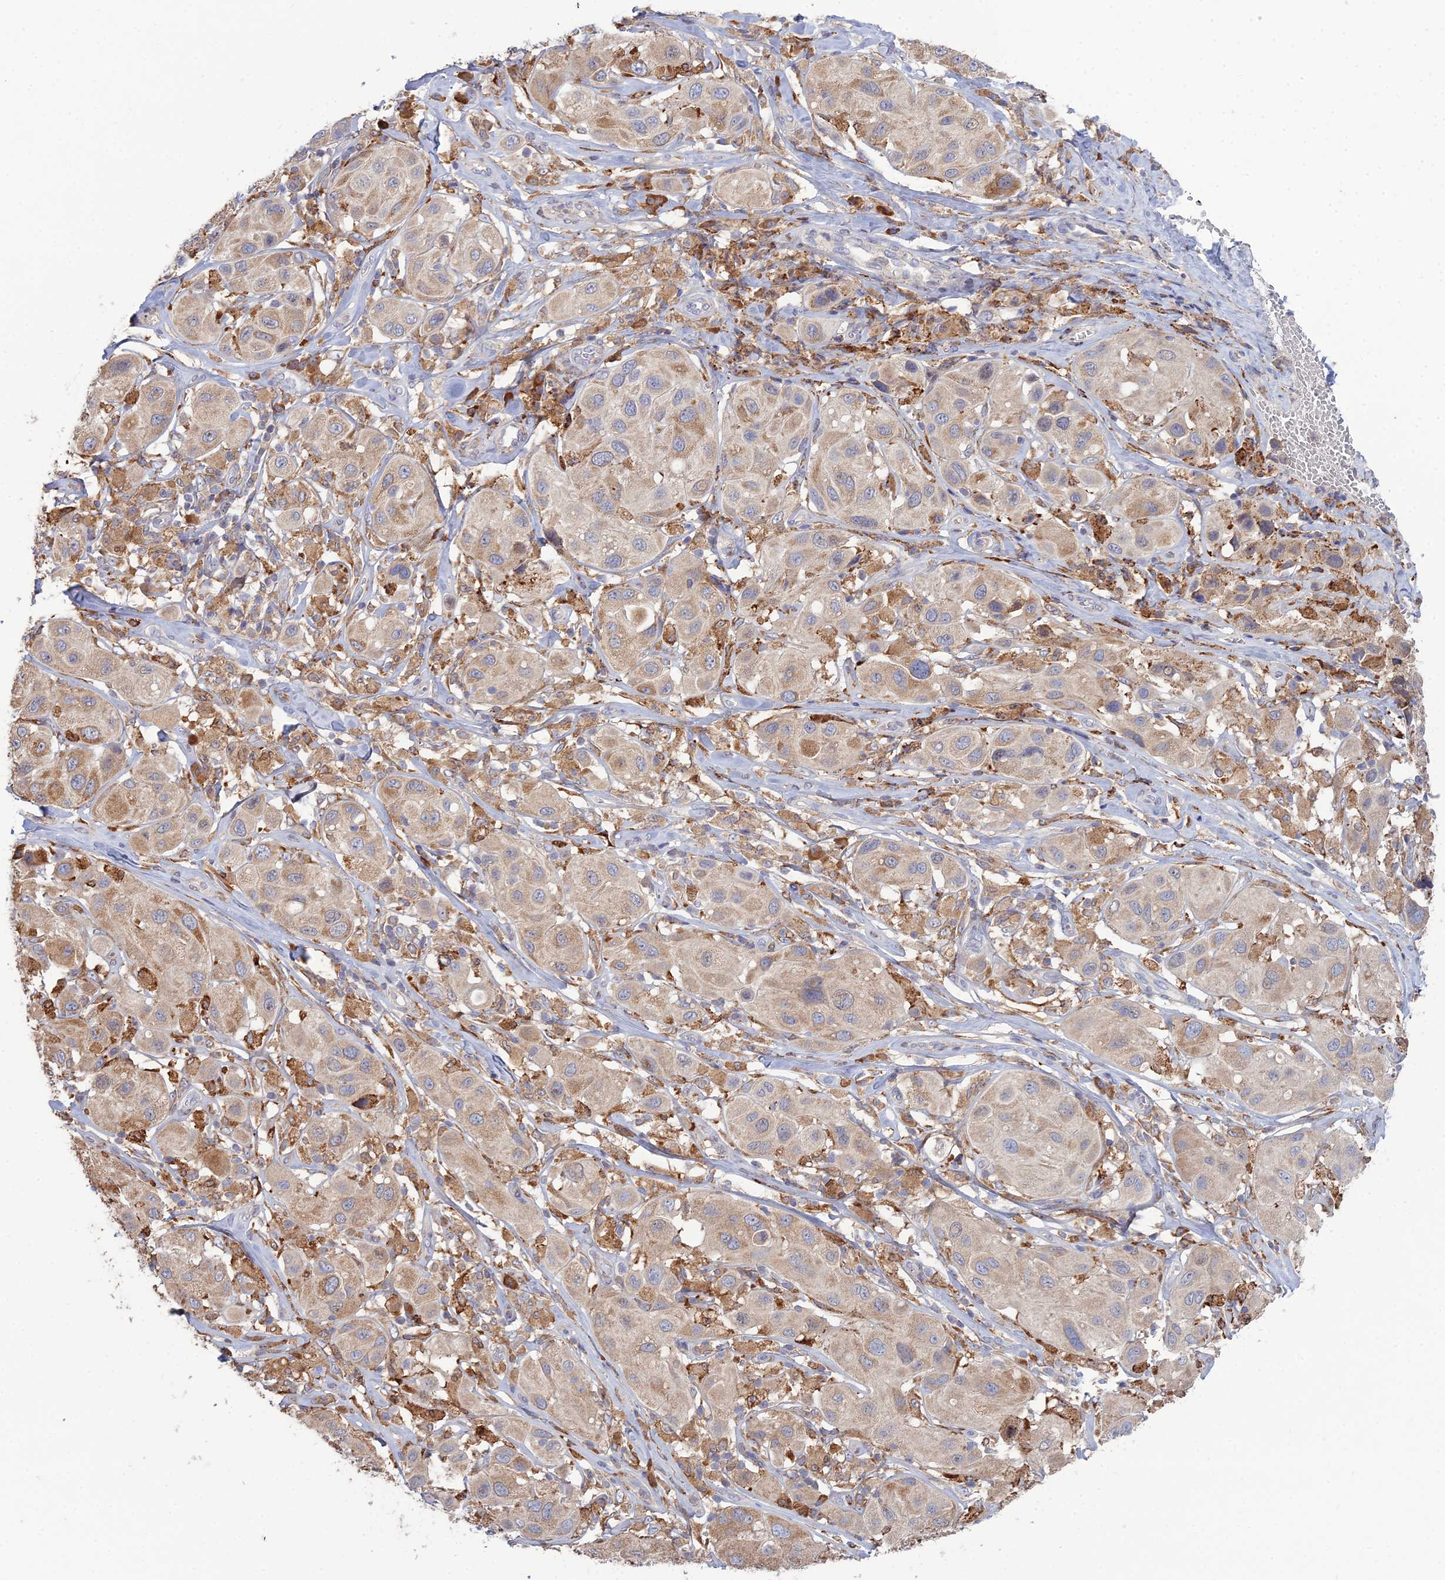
{"staining": {"intensity": "moderate", "quantity": "<25%", "location": "cytoplasmic/membranous"}, "tissue": "melanoma", "cell_type": "Tumor cells", "image_type": "cancer", "snomed": [{"axis": "morphology", "description": "Malignant melanoma, Metastatic site"}, {"axis": "topography", "description": "Skin"}], "caption": "There is low levels of moderate cytoplasmic/membranous staining in tumor cells of malignant melanoma (metastatic site), as demonstrated by immunohistochemical staining (brown color).", "gene": "TRAPPC6A", "patient": {"sex": "male", "age": 41}}